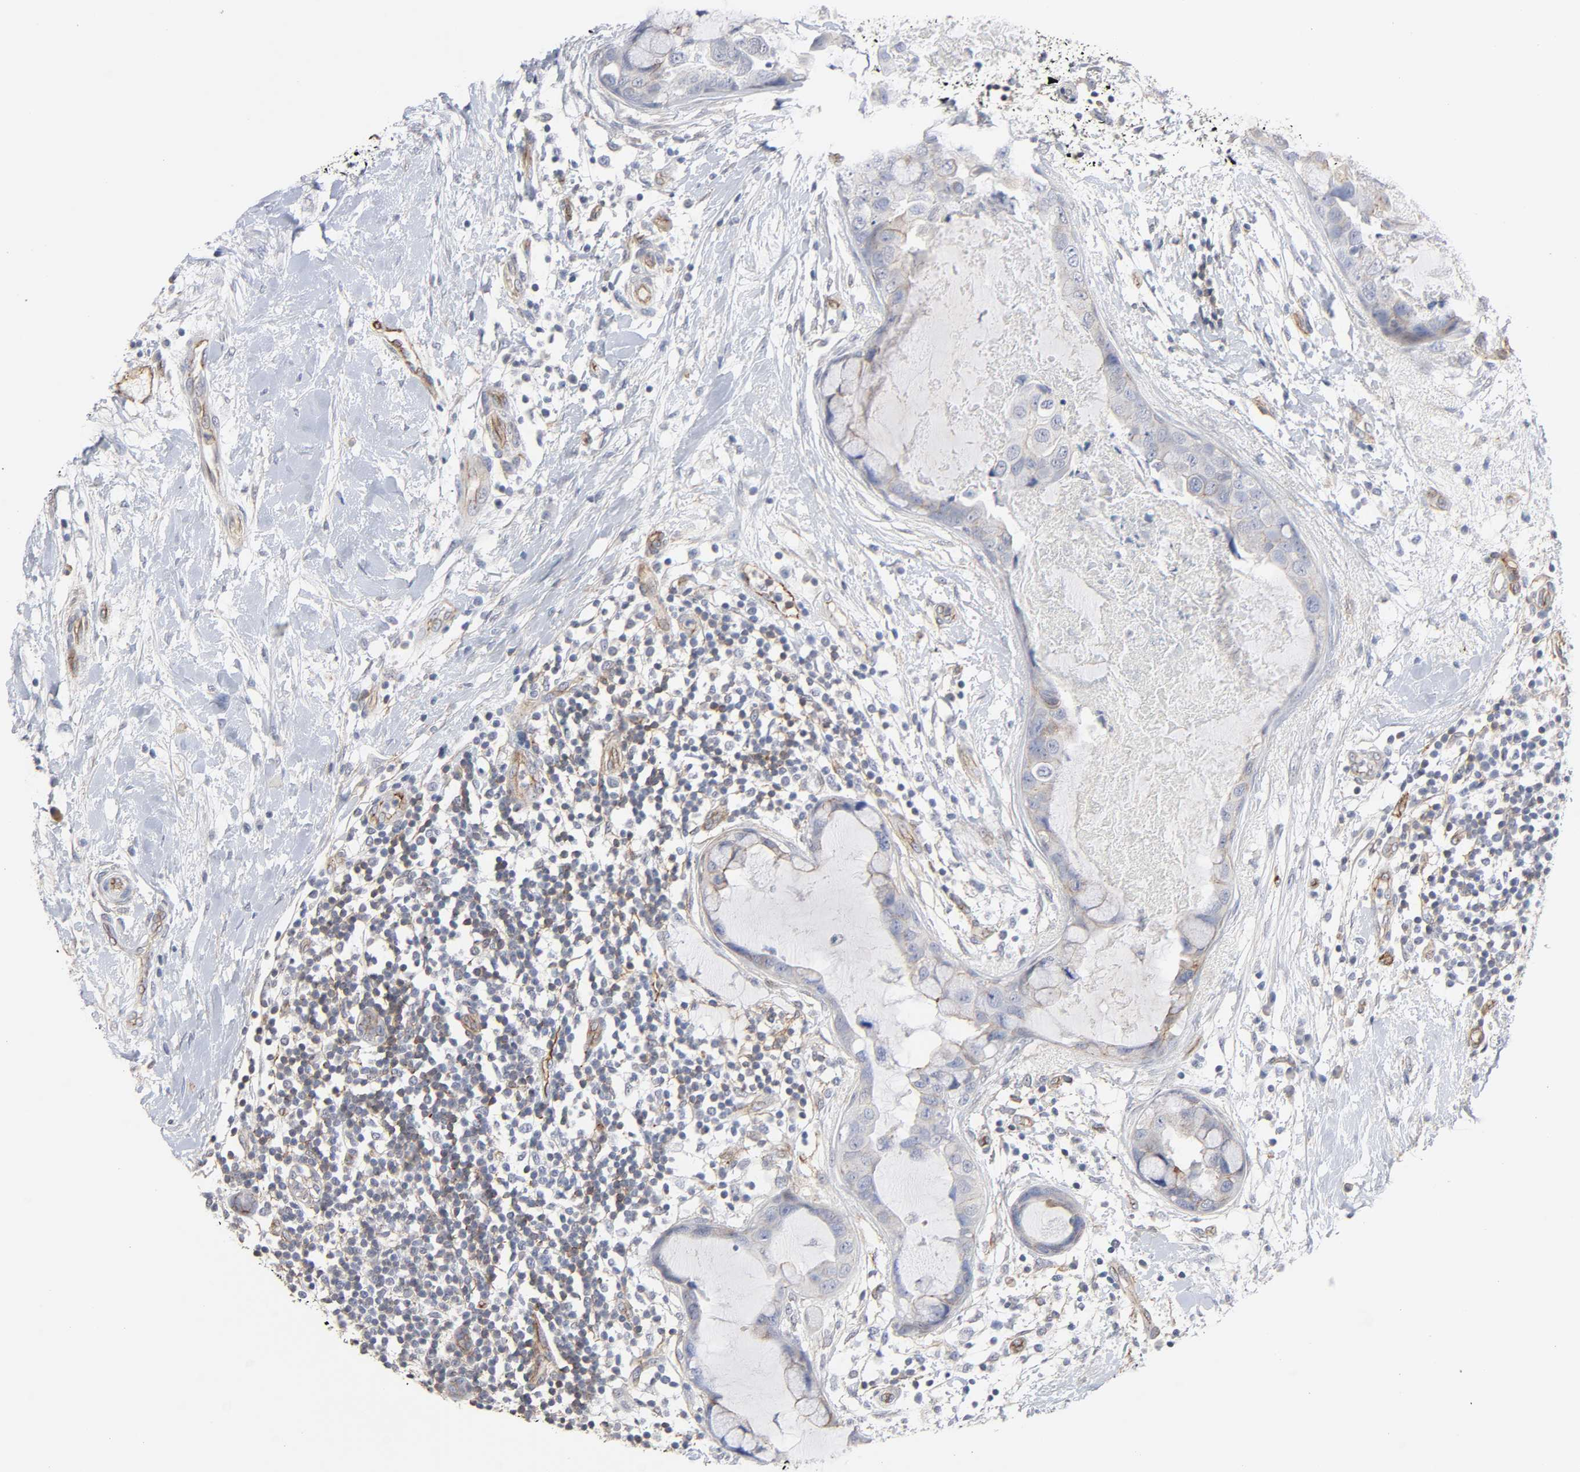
{"staining": {"intensity": "negative", "quantity": "none", "location": "none"}, "tissue": "breast cancer", "cell_type": "Tumor cells", "image_type": "cancer", "snomed": [{"axis": "morphology", "description": "Duct carcinoma"}, {"axis": "topography", "description": "Breast"}], "caption": "DAB (3,3'-diaminobenzidine) immunohistochemical staining of breast cancer (intraductal carcinoma) reveals no significant staining in tumor cells.", "gene": "SPTAN1", "patient": {"sex": "female", "age": 40}}